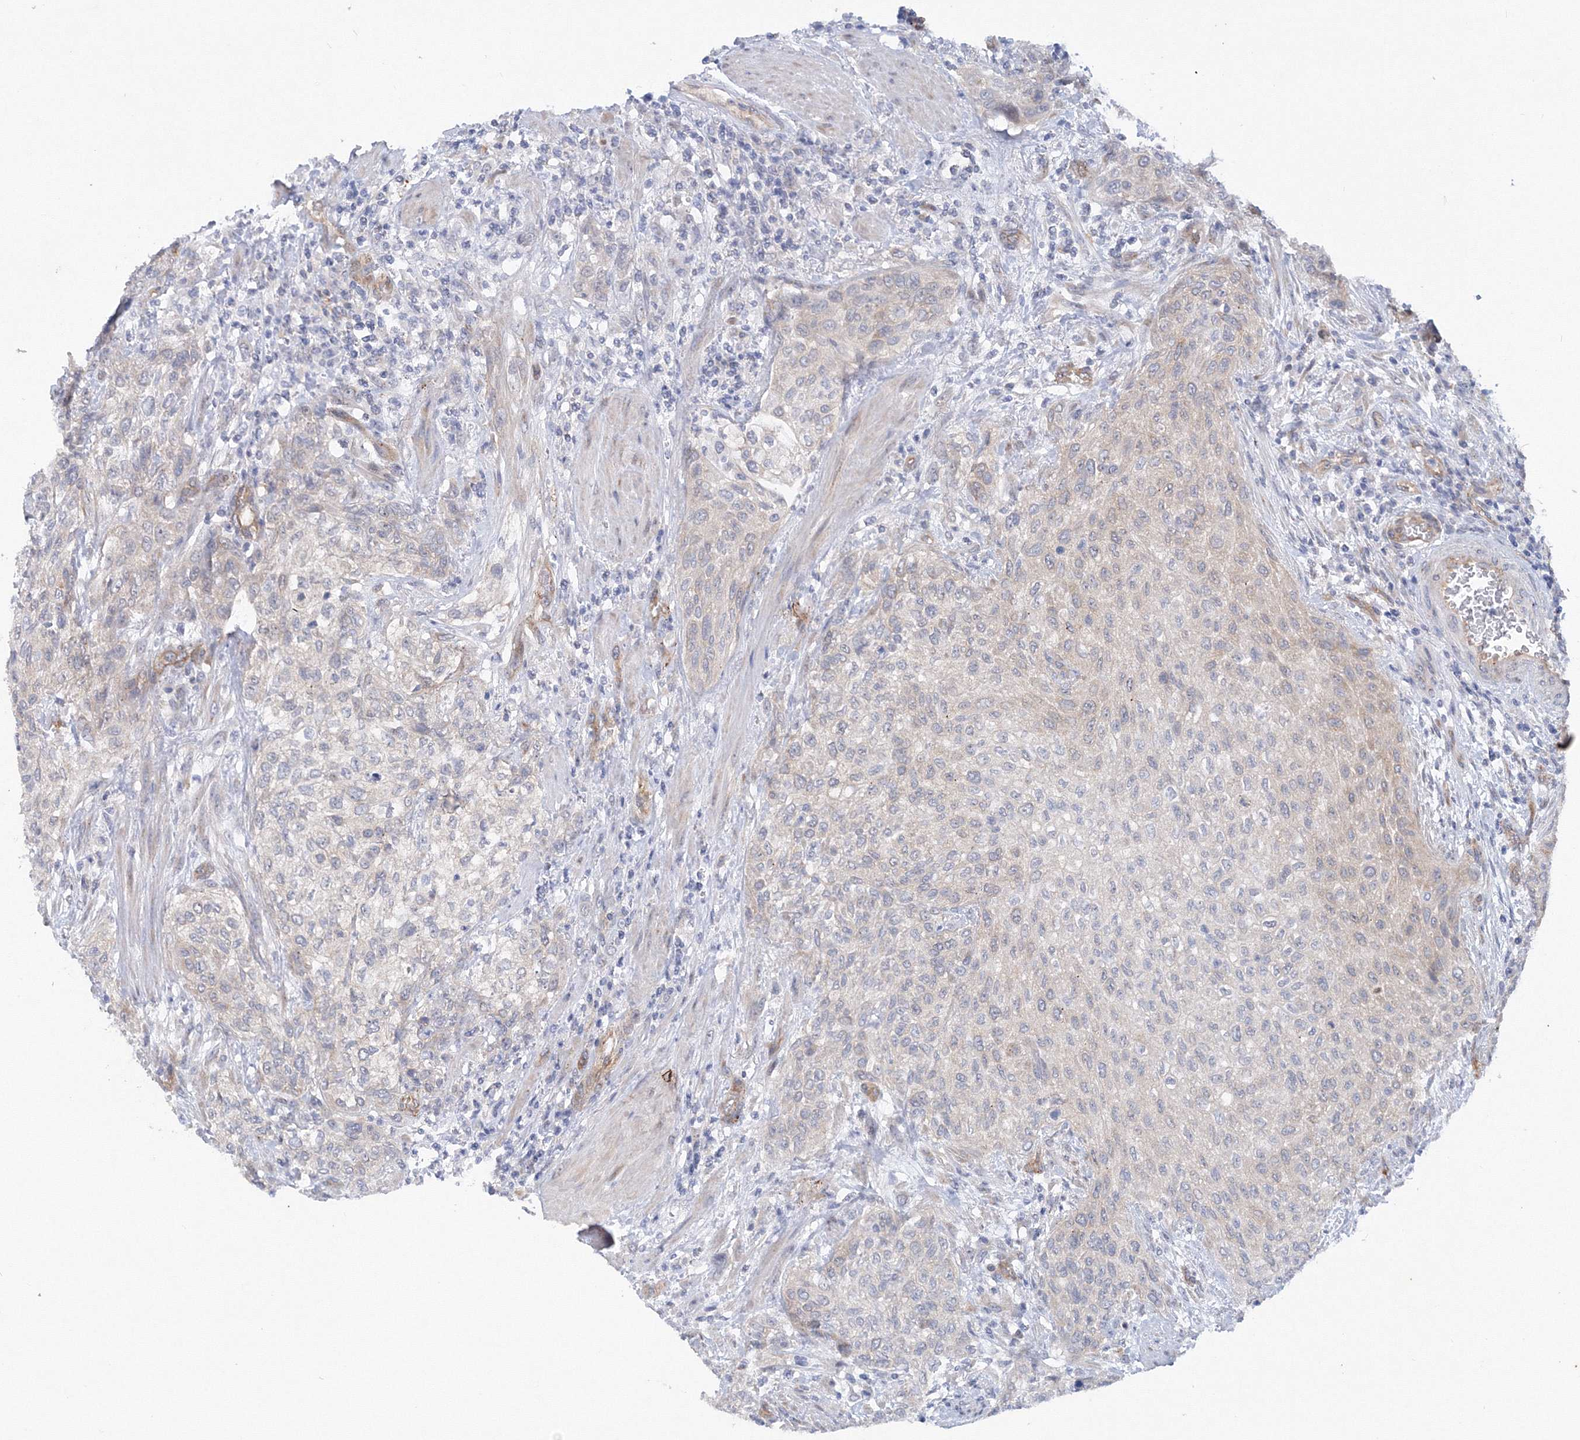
{"staining": {"intensity": "negative", "quantity": "none", "location": "none"}, "tissue": "urothelial cancer", "cell_type": "Tumor cells", "image_type": "cancer", "snomed": [{"axis": "morphology", "description": "Urothelial carcinoma, High grade"}, {"axis": "topography", "description": "Urinary bladder"}], "caption": "IHC histopathology image of human urothelial cancer stained for a protein (brown), which shows no expression in tumor cells. Nuclei are stained in blue.", "gene": "TANC1", "patient": {"sex": "male", "age": 35}}